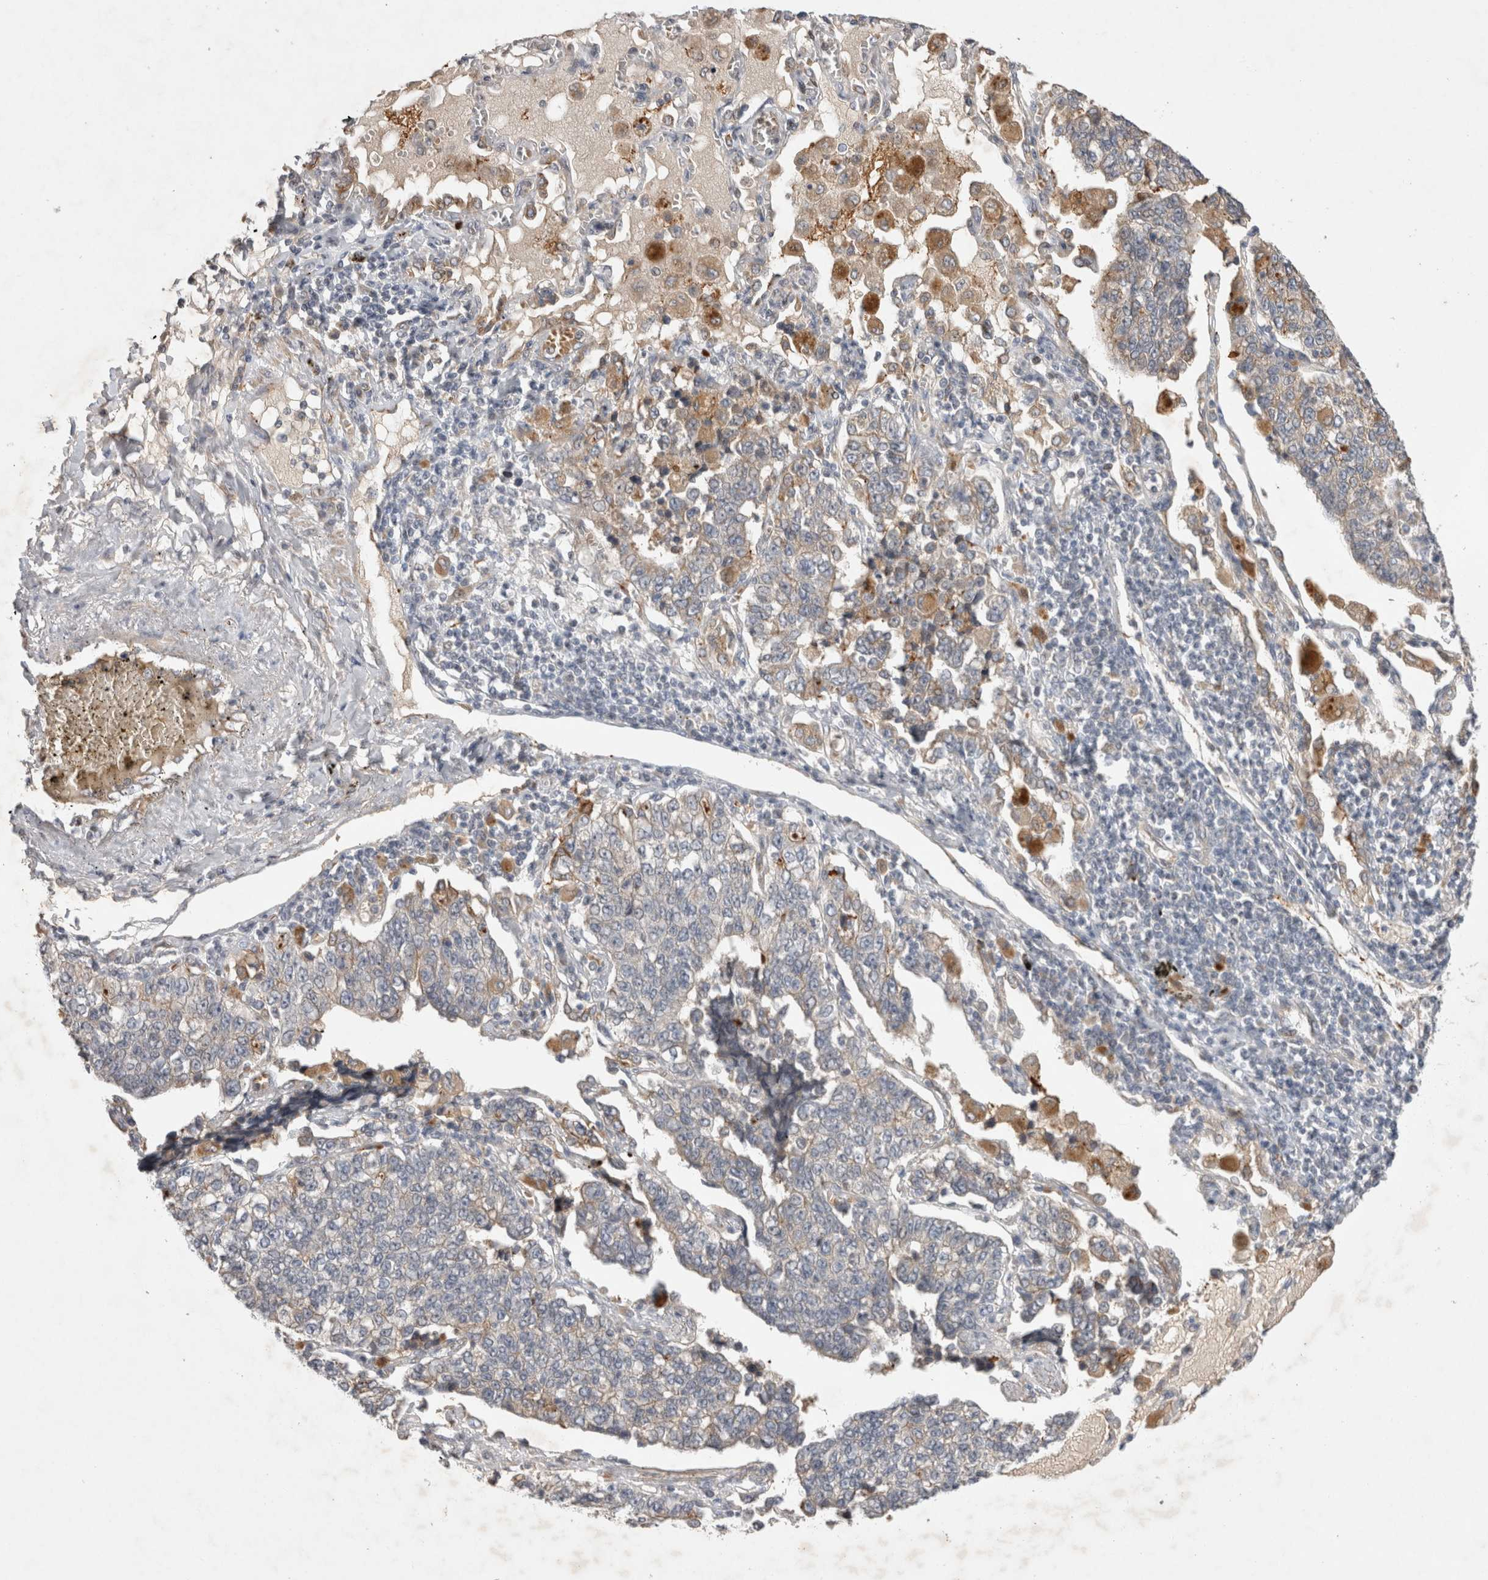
{"staining": {"intensity": "weak", "quantity": ">75%", "location": "cytoplasmic/membranous"}, "tissue": "lung cancer", "cell_type": "Tumor cells", "image_type": "cancer", "snomed": [{"axis": "morphology", "description": "Adenocarcinoma, NOS"}, {"axis": "topography", "description": "Lung"}], "caption": "Immunohistochemistry histopathology image of human lung cancer (adenocarcinoma) stained for a protein (brown), which exhibits low levels of weak cytoplasmic/membranous expression in about >75% of tumor cells.", "gene": "NMU", "patient": {"sex": "male", "age": 49}}